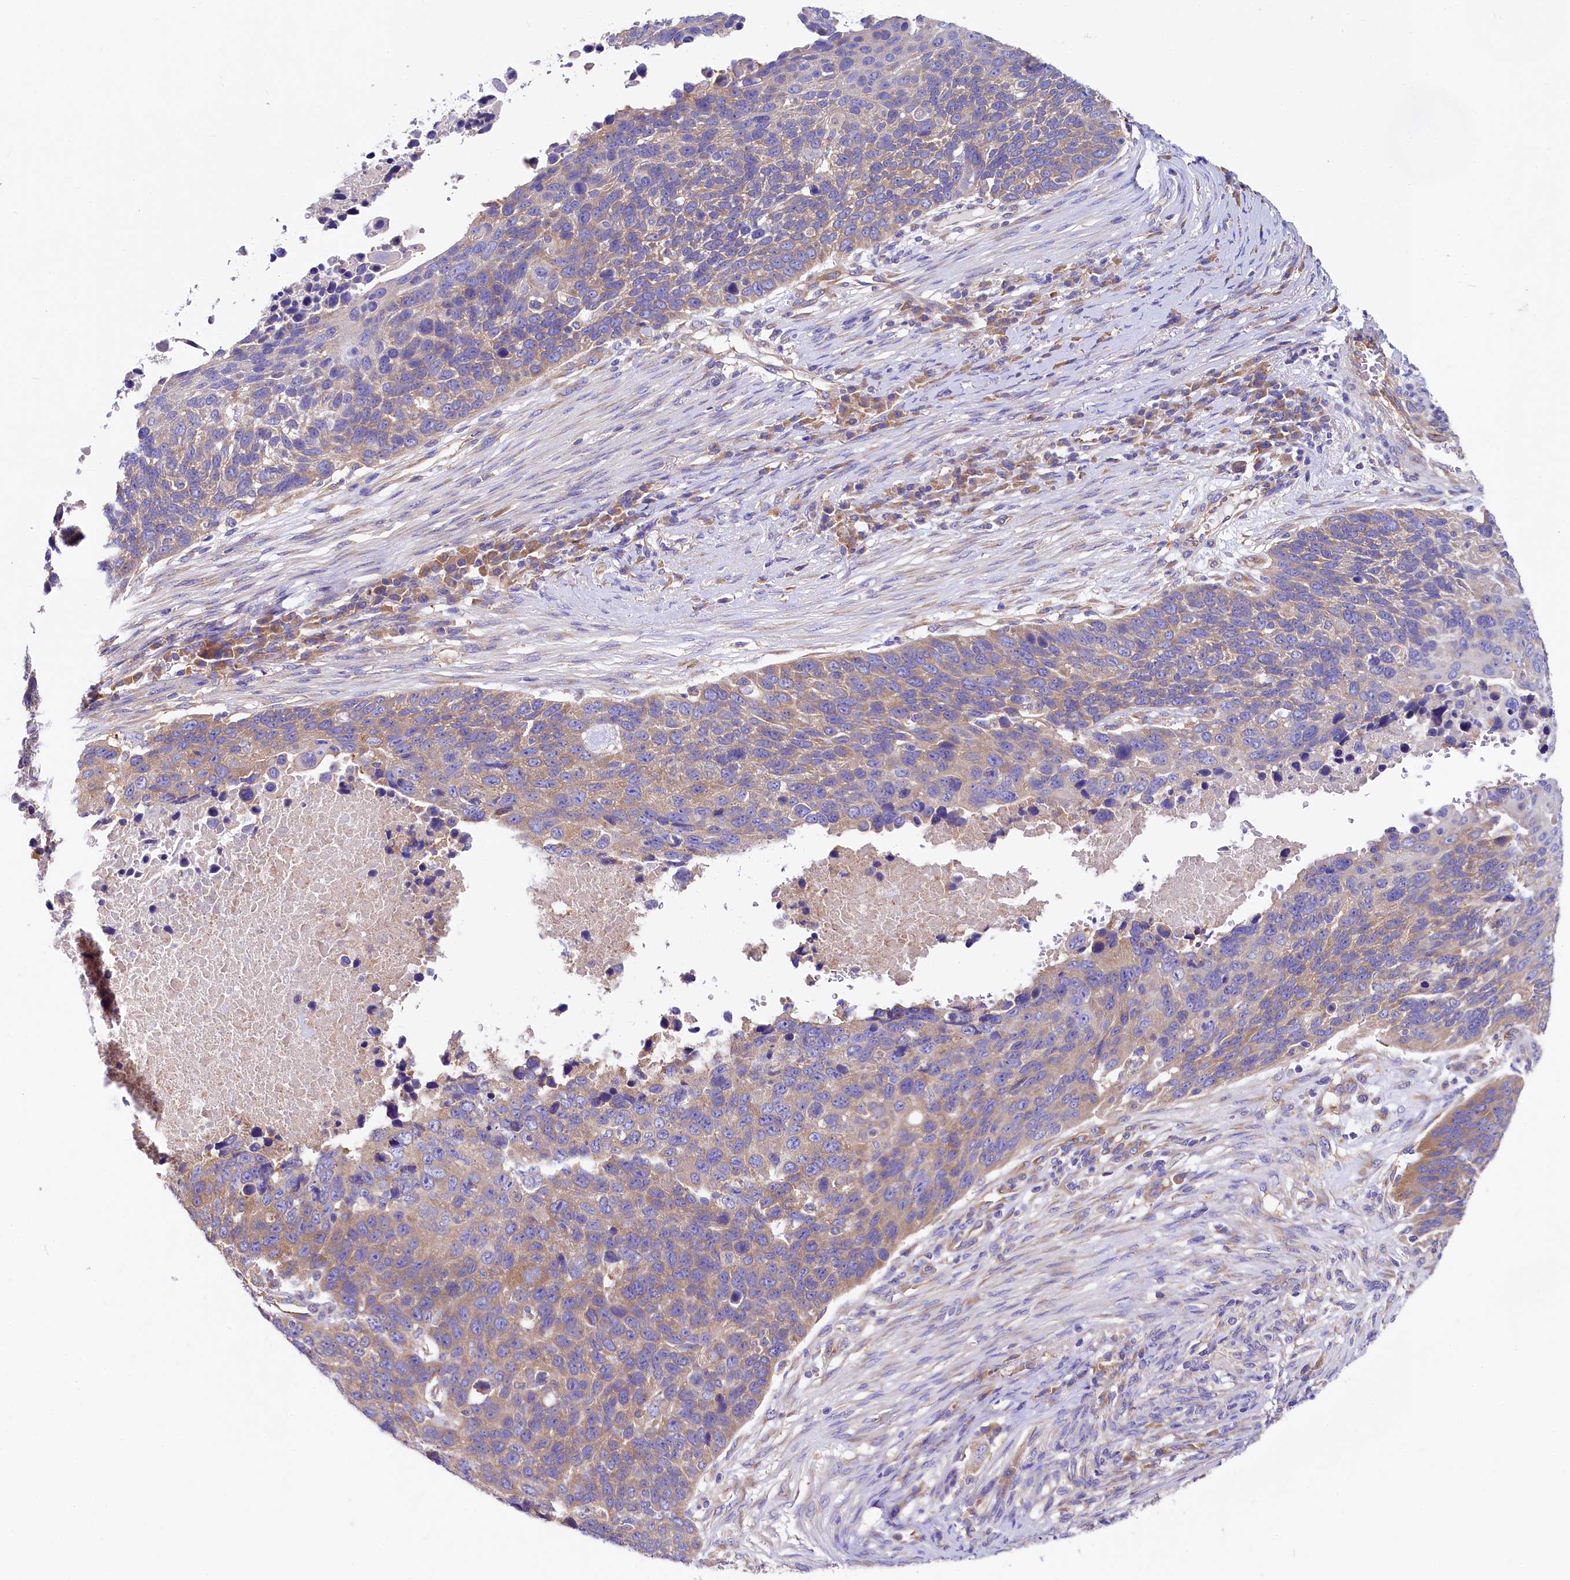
{"staining": {"intensity": "weak", "quantity": "25%-75%", "location": "cytoplasmic/membranous"}, "tissue": "lung cancer", "cell_type": "Tumor cells", "image_type": "cancer", "snomed": [{"axis": "morphology", "description": "Normal tissue, NOS"}, {"axis": "morphology", "description": "Squamous cell carcinoma, NOS"}, {"axis": "topography", "description": "Lymph node"}, {"axis": "topography", "description": "Lung"}], "caption": "This image demonstrates immunohistochemistry (IHC) staining of human squamous cell carcinoma (lung), with low weak cytoplasmic/membranous expression in approximately 25%-75% of tumor cells.", "gene": "QARS1", "patient": {"sex": "male", "age": 66}}